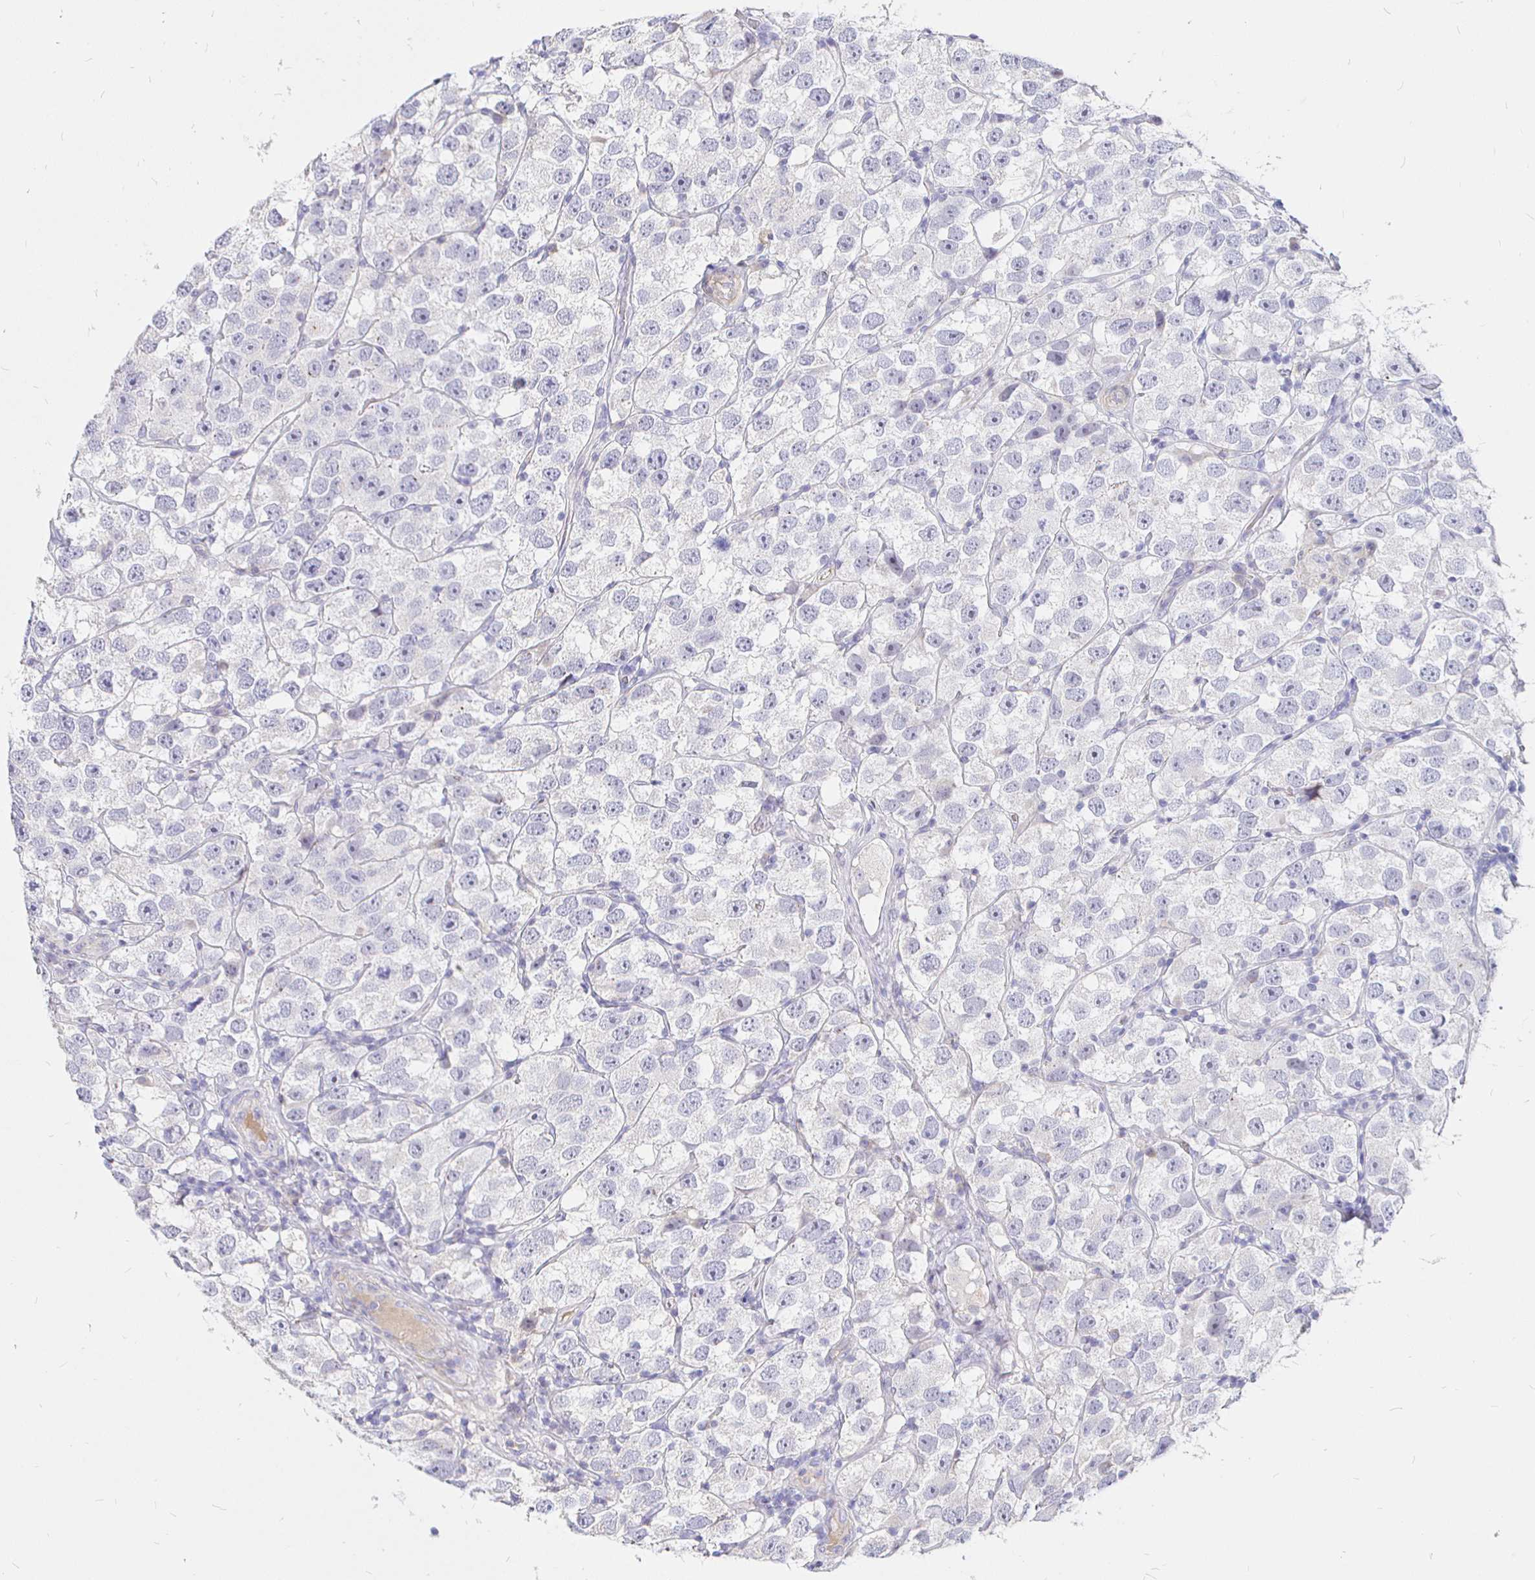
{"staining": {"intensity": "negative", "quantity": "none", "location": "none"}, "tissue": "testis cancer", "cell_type": "Tumor cells", "image_type": "cancer", "snomed": [{"axis": "morphology", "description": "Seminoma, NOS"}, {"axis": "topography", "description": "Testis"}], "caption": "A photomicrograph of testis cancer stained for a protein shows no brown staining in tumor cells.", "gene": "NECAB1", "patient": {"sex": "male", "age": 26}}